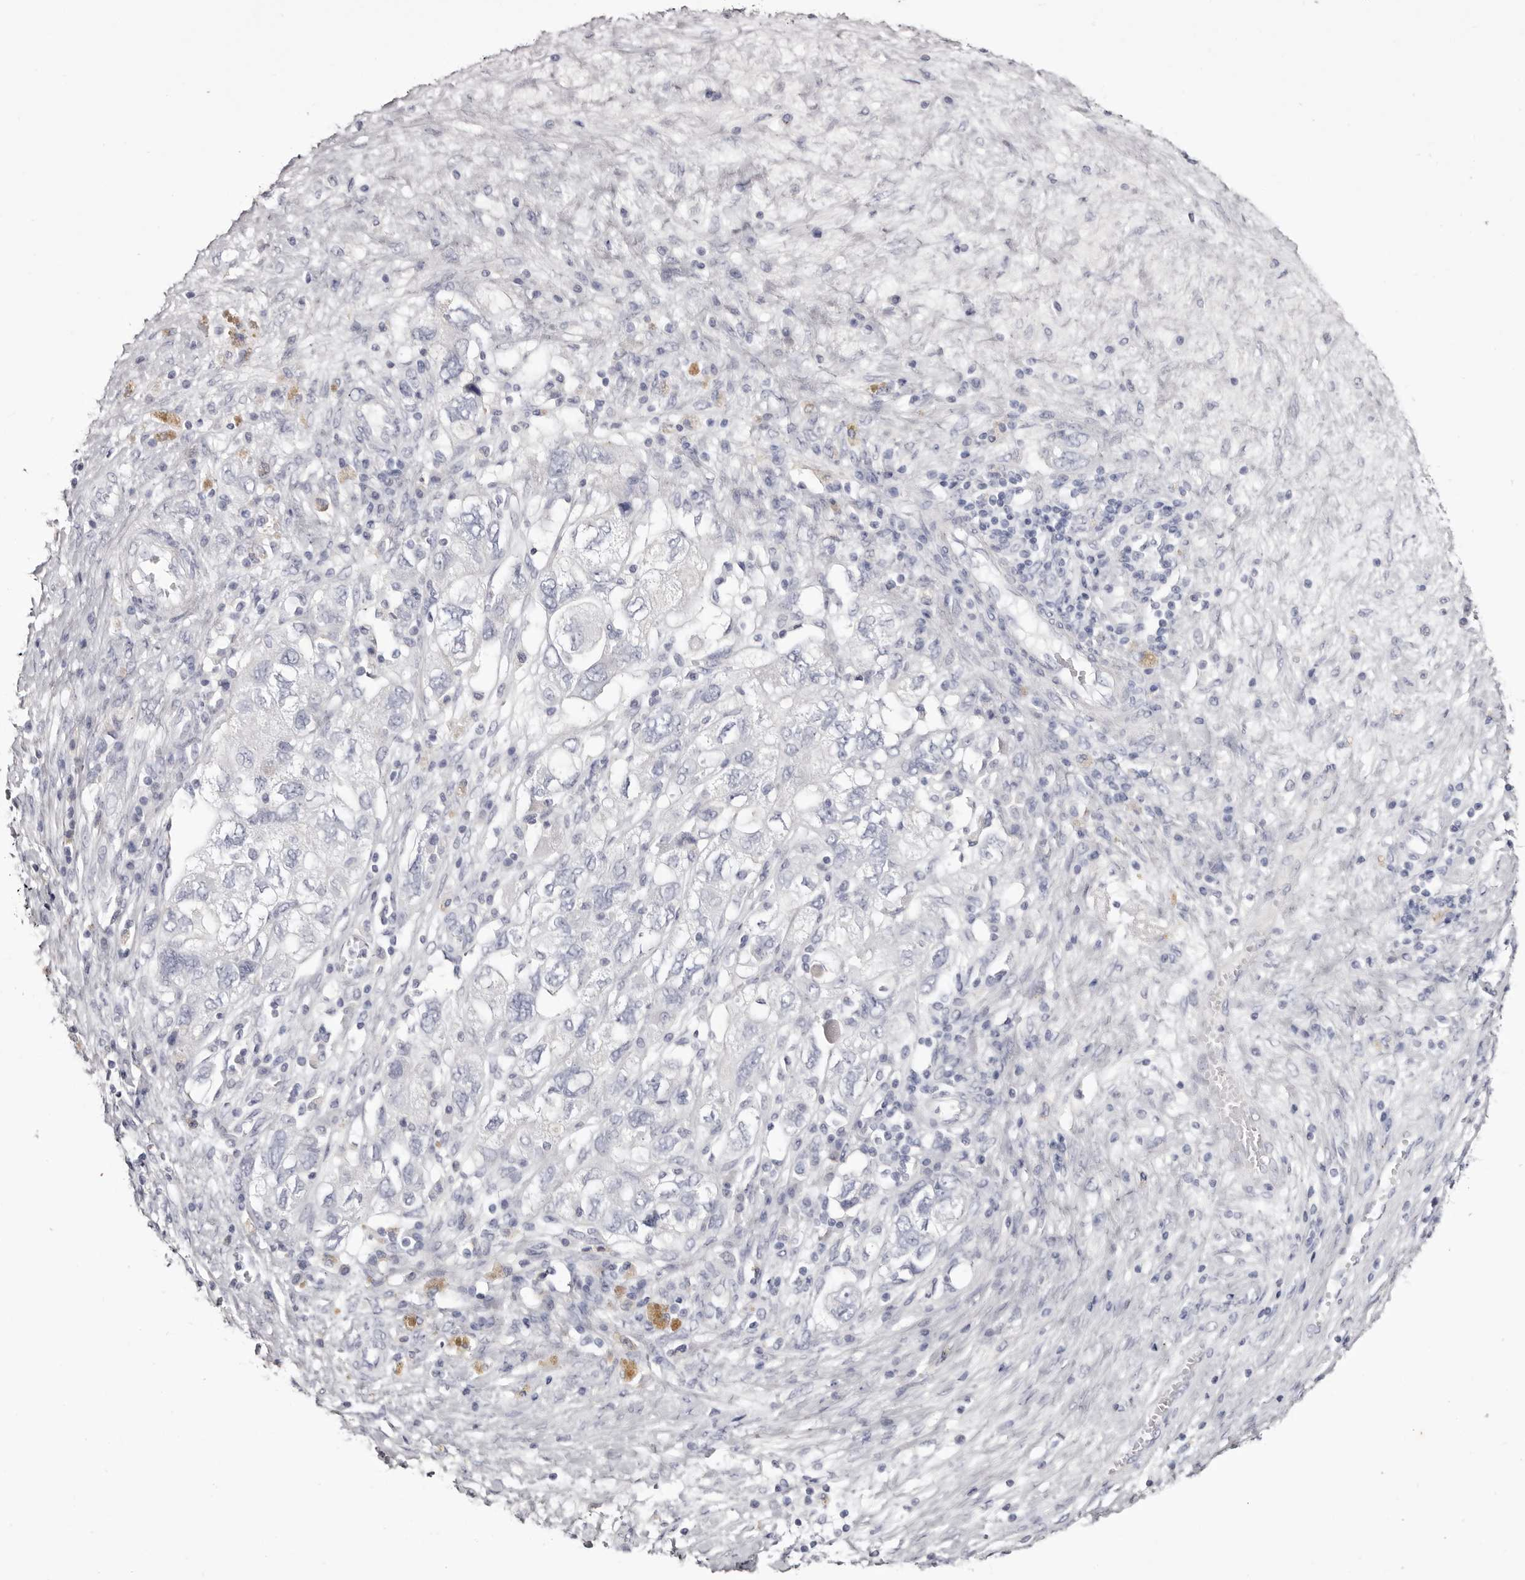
{"staining": {"intensity": "negative", "quantity": "none", "location": "none"}, "tissue": "ovarian cancer", "cell_type": "Tumor cells", "image_type": "cancer", "snomed": [{"axis": "morphology", "description": "Carcinoma, NOS"}, {"axis": "morphology", "description": "Cystadenocarcinoma, serous, NOS"}, {"axis": "topography", "description": "Ovary"}], "caption": "Tumor cells show no significant expression in serous cystadenocarcinoma (ovarian).", "gene": "CA6", "patient": {"sex": "female", "age": 69}}